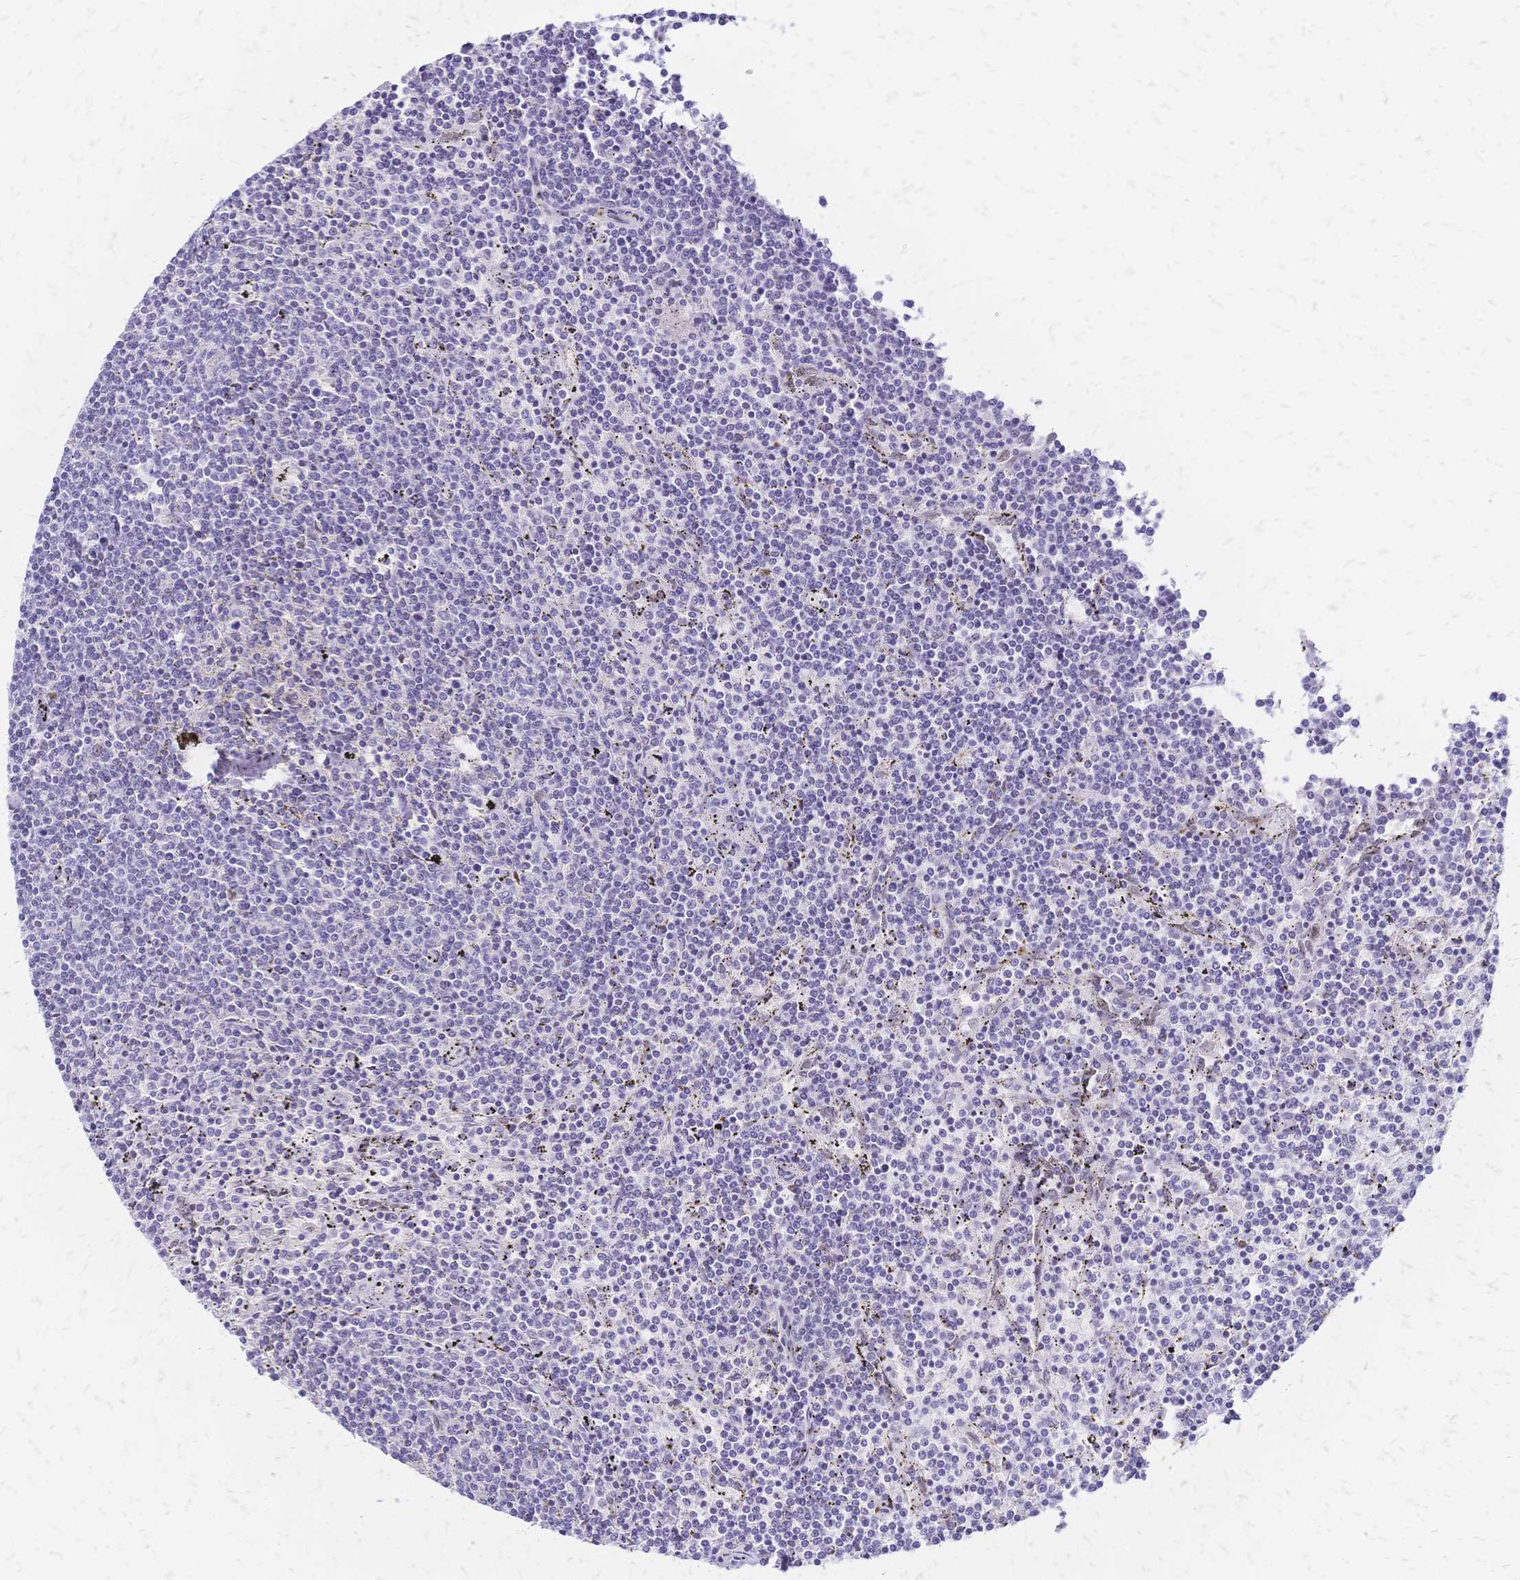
{"staining": {"intensity": "negative", "quantity": "none", "location": "none"}, "tissue": "lymphoma", "cell_type": "Tumor cells", "image_type": "cancer", "snomed": [{"axis": "morphology", "description": "Malignant lymphoma, non-Hodgkin's type, Low grade"}, {"axis": "topography", "description": "Spleen"}], "caption": "Tumor cells show no significant protein expression in low-grade malignant lymphoma, non-Hodgkin's type.", "gene": "NFIC", "patient": {"sex": "female", "age": 50}}